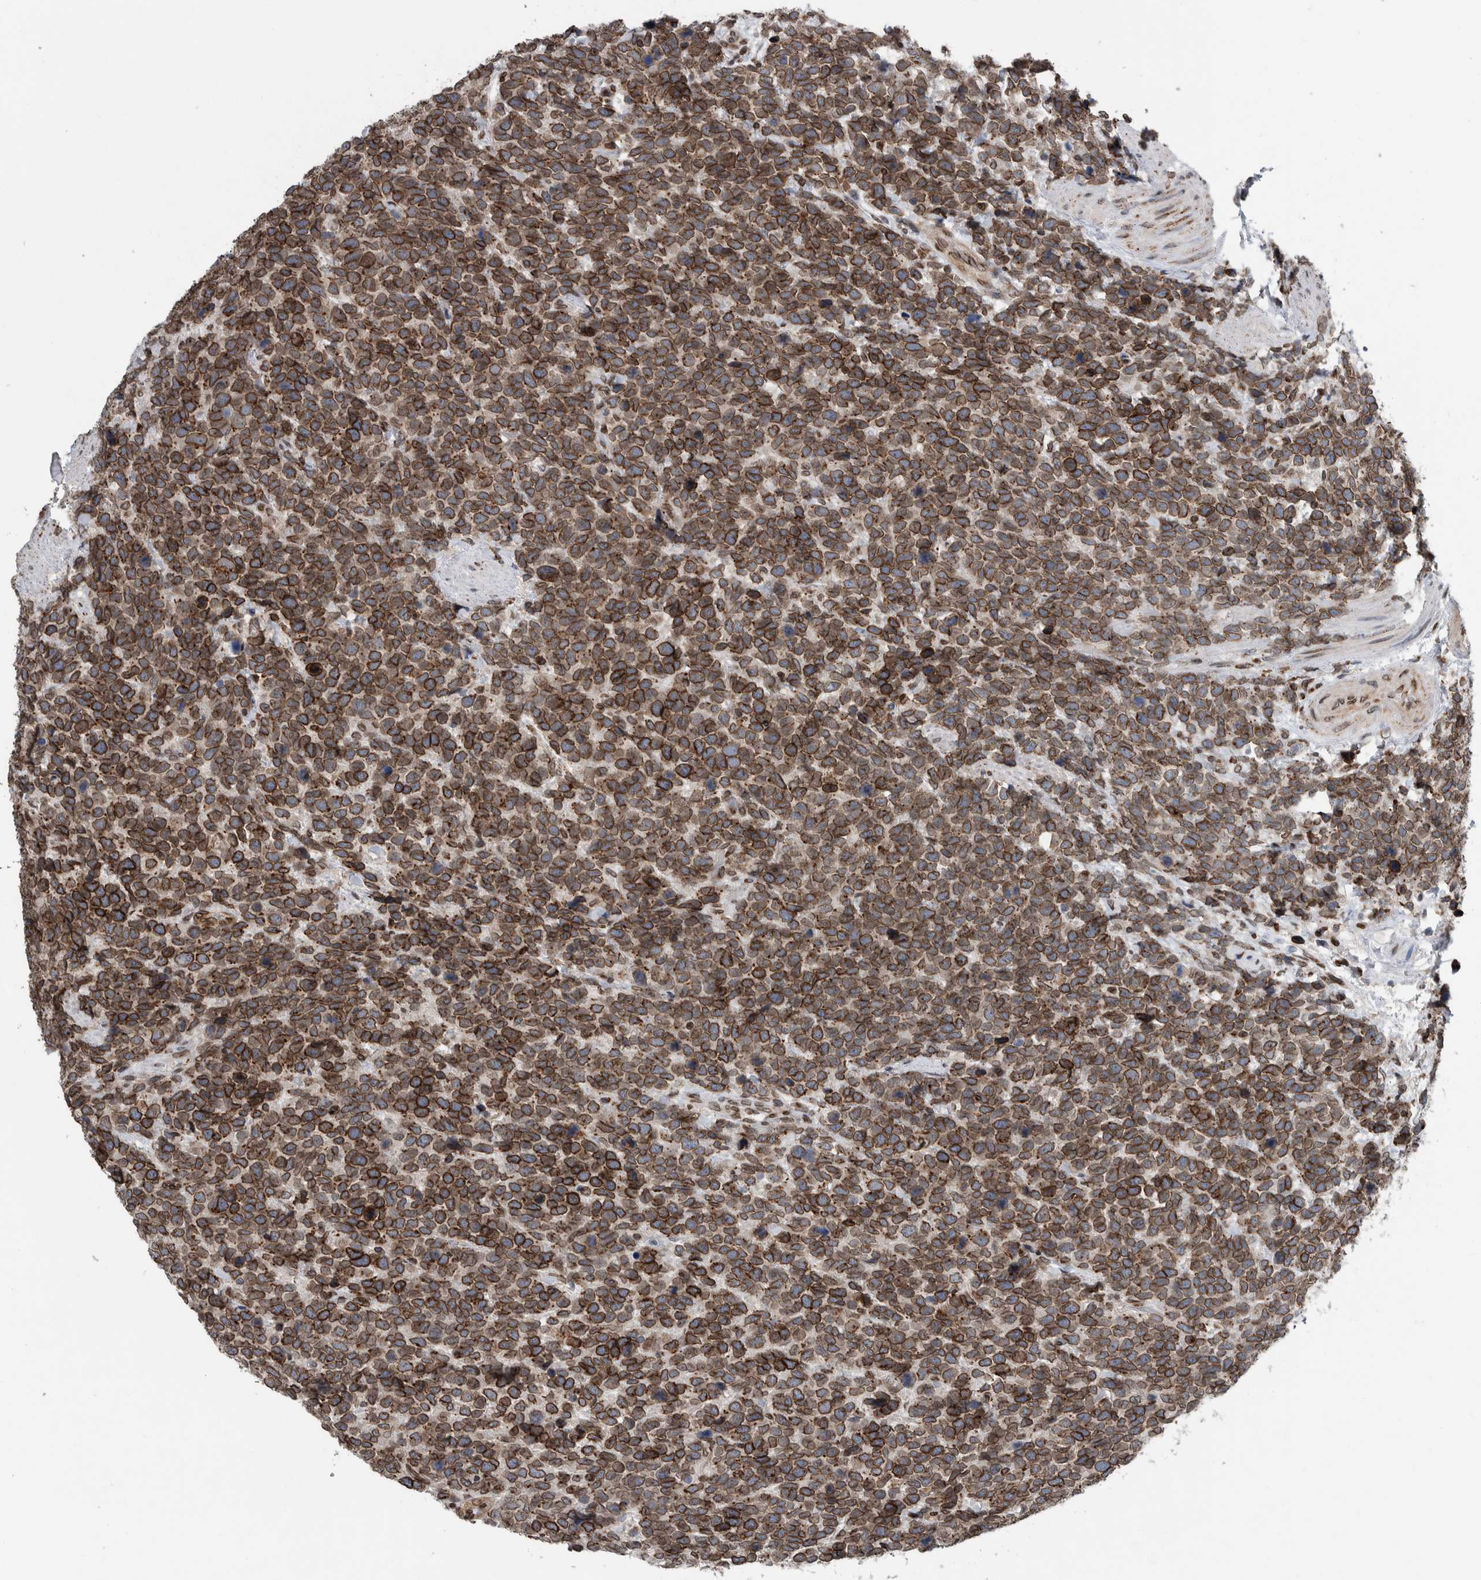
{"staining": {"intensity": "moderate", "quantity": ">75%", "location": "cytoplasmic/membranous,nuclear"}, "tissue": "urothelial cancer", "cell_type": "Tumor cells", "image_type": "cancer", "snomed": [{"axis": "morphology", "description": "Urothelial carcinoma, High grade"}, {"axis": "topography", "description": "Urinary bladder"}], "caption": "Moderate cytoplasmic/membranous and nuclear protein expression is present in approximately >75% of tumor cells in urothelial cancer.", "gene": "FAM135B", "patient": {"sex": "female", "age": 82}}